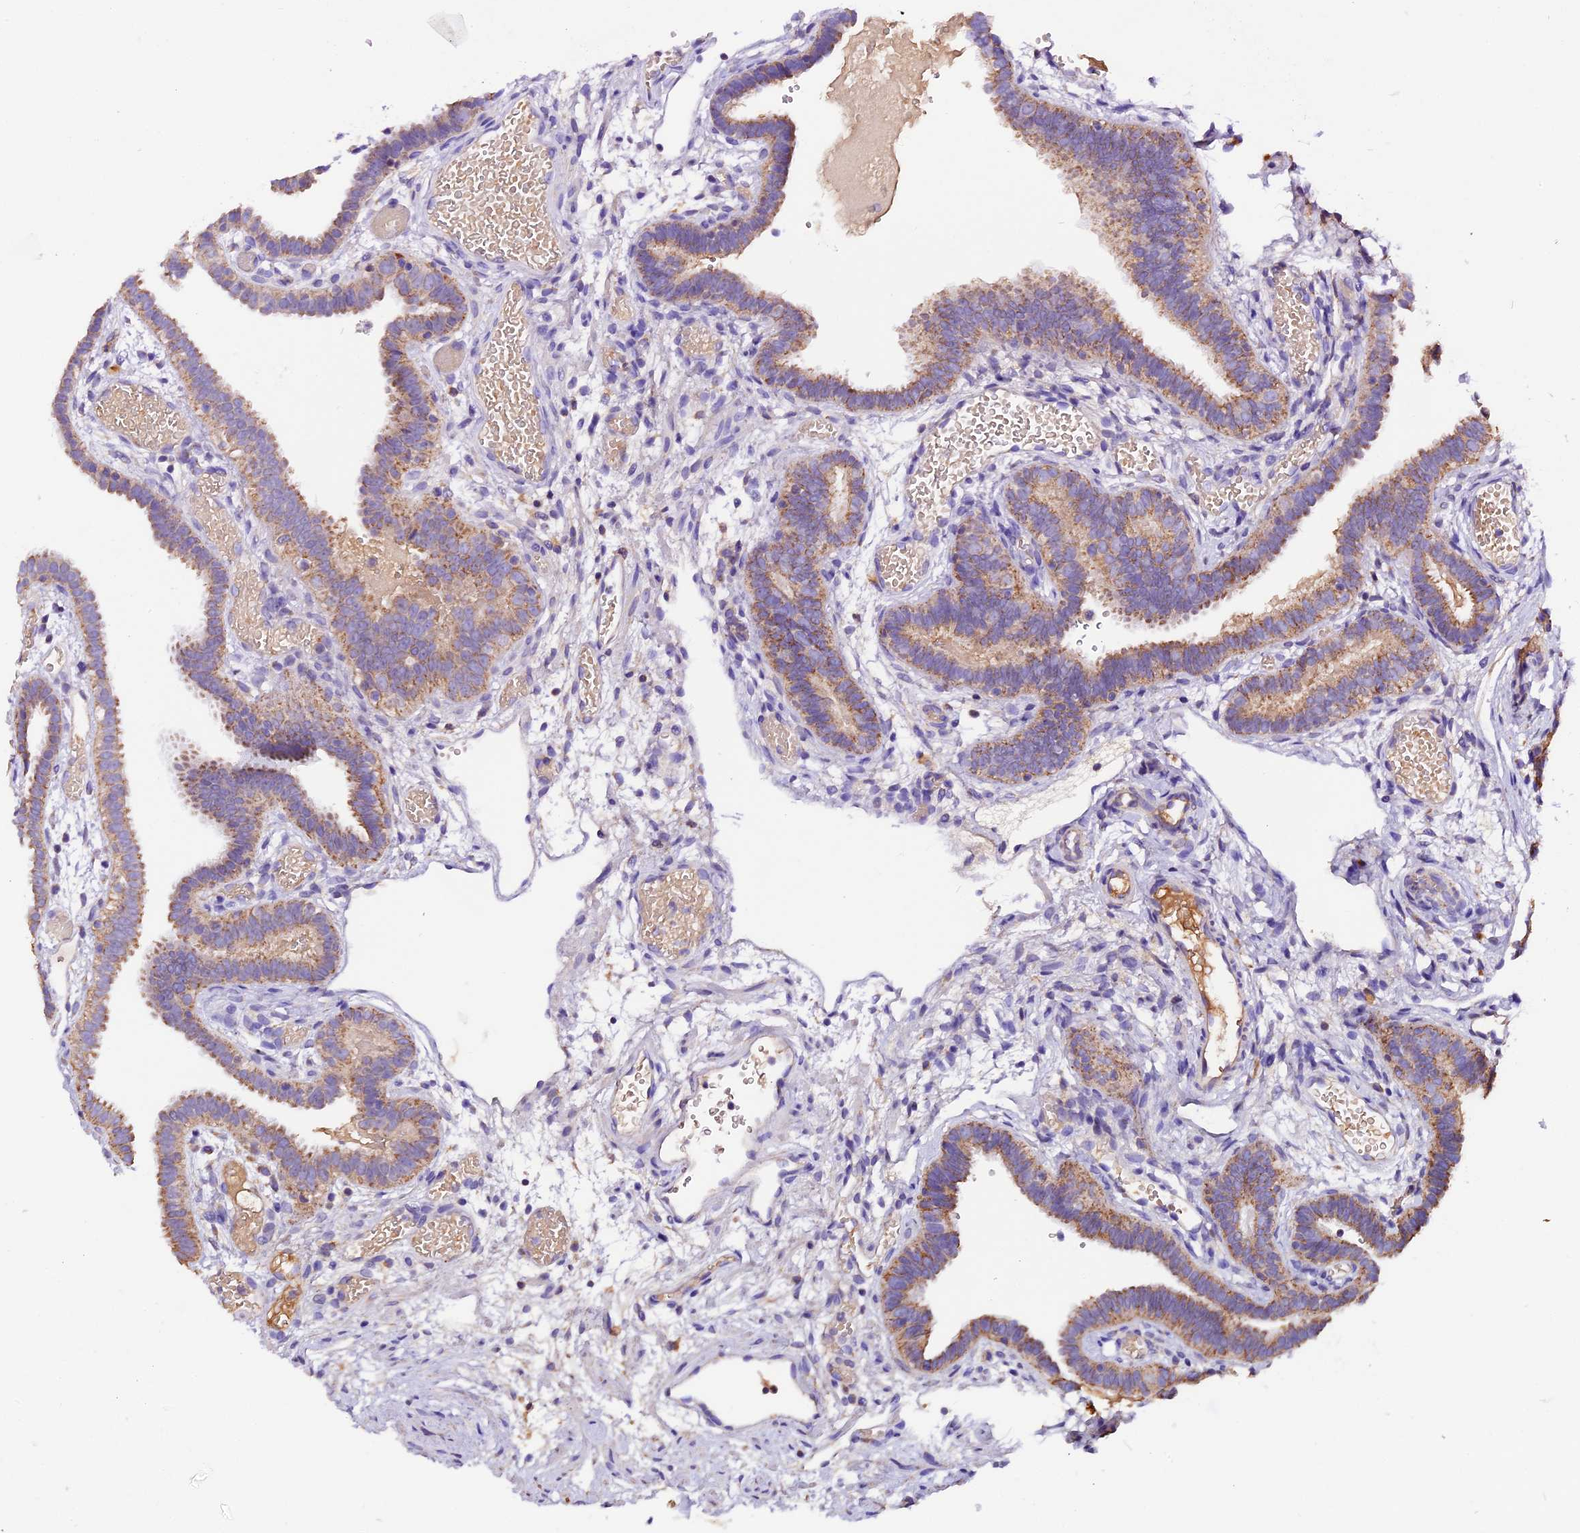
{"staining": {"intensity": "moderate", "quantity": ">75%", "location": "cytoplasmic/membranous"}, "tissue": "fallopian tube", "cell_type": "Glandular cells", "image_type": "normal", "snomed": [{"axis": "morphology", "description": "Normal tissue, NOS"}, {"axis": "topography", "description": "Fallopian tube"}], "caption": "The photomicrograph shows a brown stain indicating the presence of a protein in the cytoplasmic/membranous of glandular cells in fallopian tube. The protein of interest is shown in brown color, while the nuclei are stained blue.", "gene": "SIX5", "patient": {"sex": "female", "age": 37}}